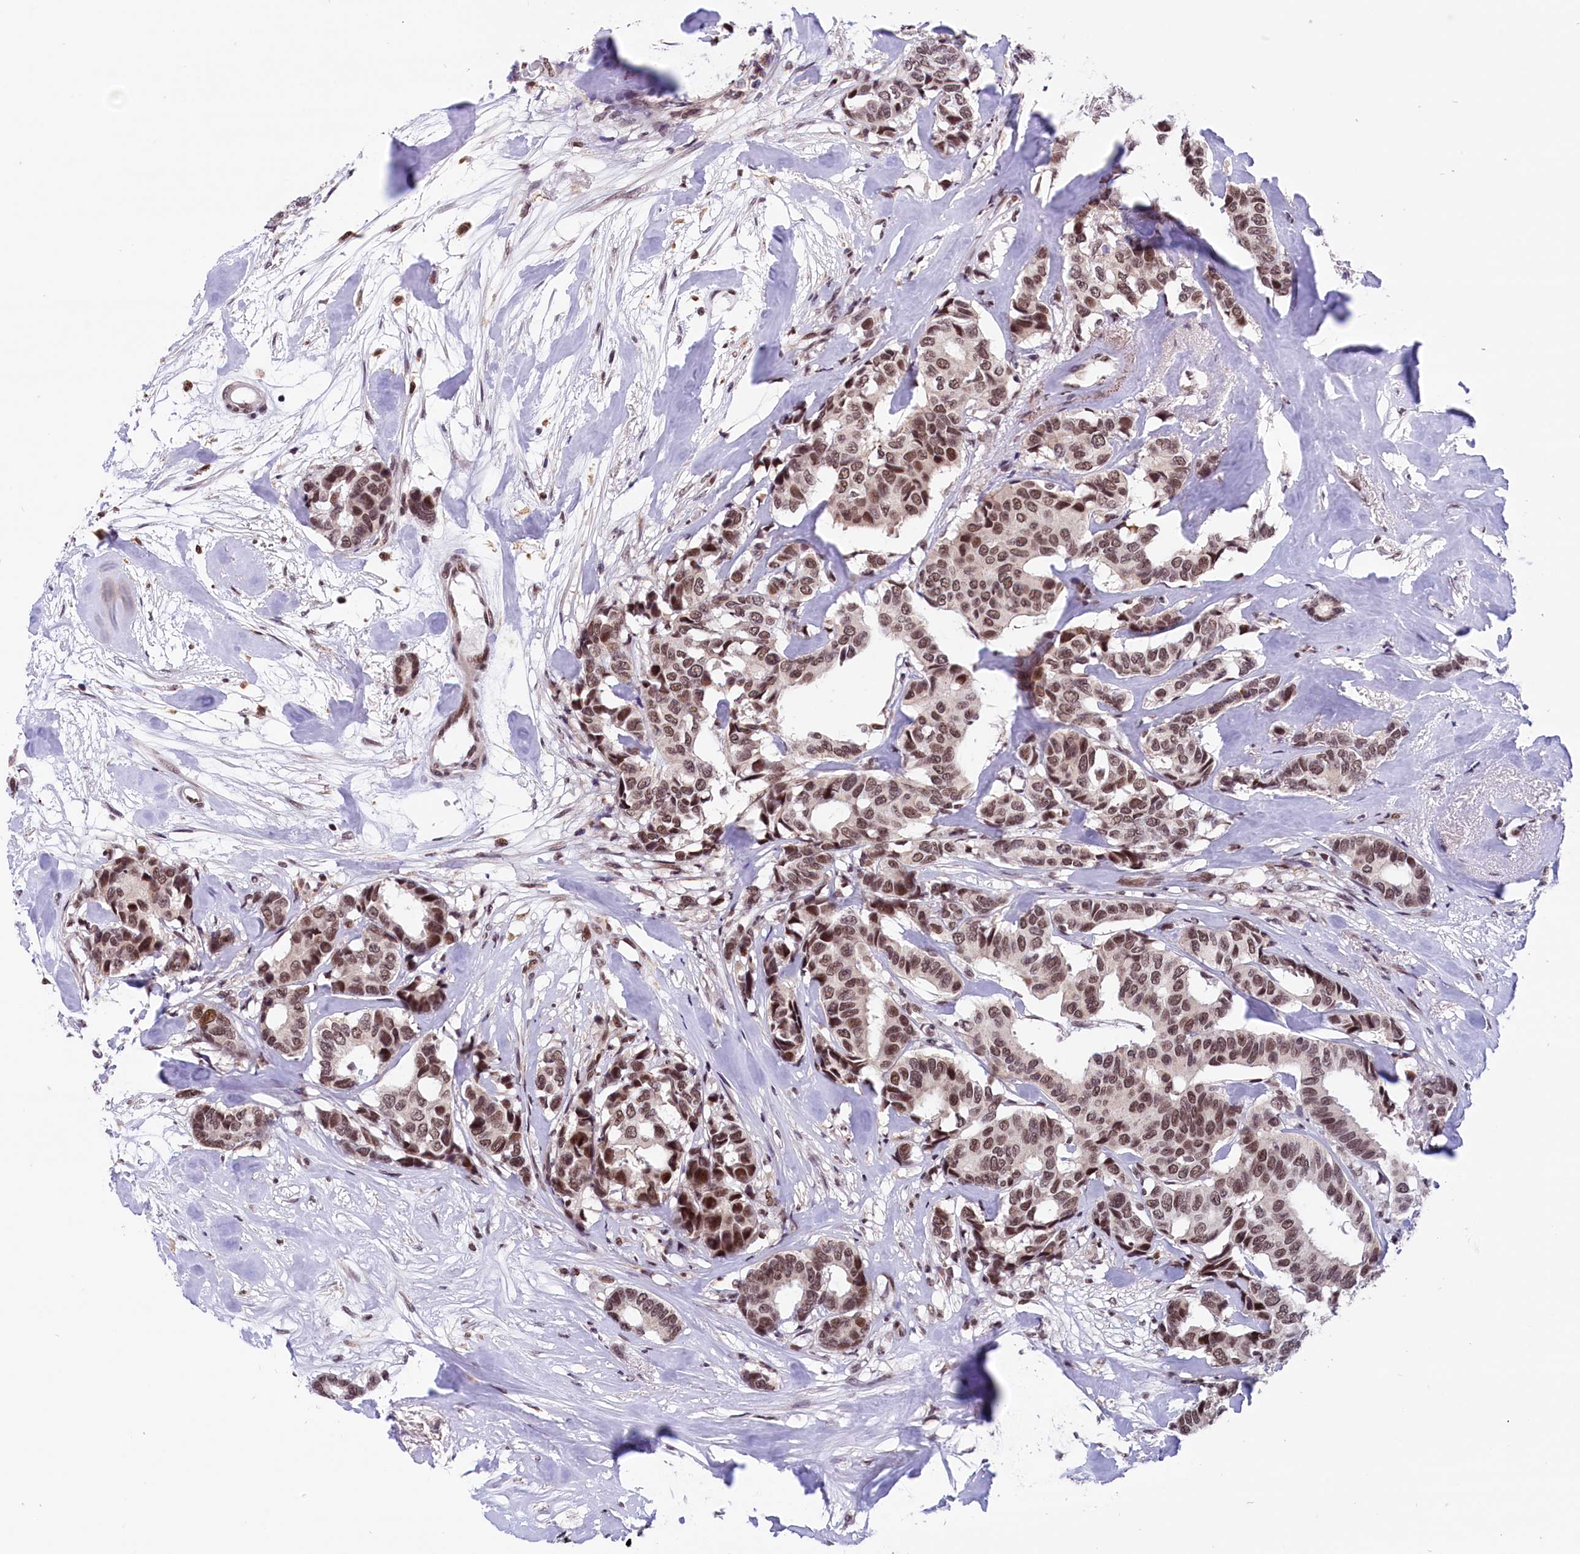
{"staining": {"intensity": "moderate", "quantity": ">75%", "location": "nuclear"}, "tissue": "breast cancer", "cell_type": "Tumor cells", "image_type": "cancer", "snomed": [{"axis": "morphology", "description": "Duct carcinoma"}, {"axis": "topography", "description": "Breast"}], "caption": "A brown stain shows moderate nuclear positivity of a protein in human intraductal carcinoma (breast) tumor cells.", "gene": "CDYL2", "patient": {"sex": "female", "age": 87}}